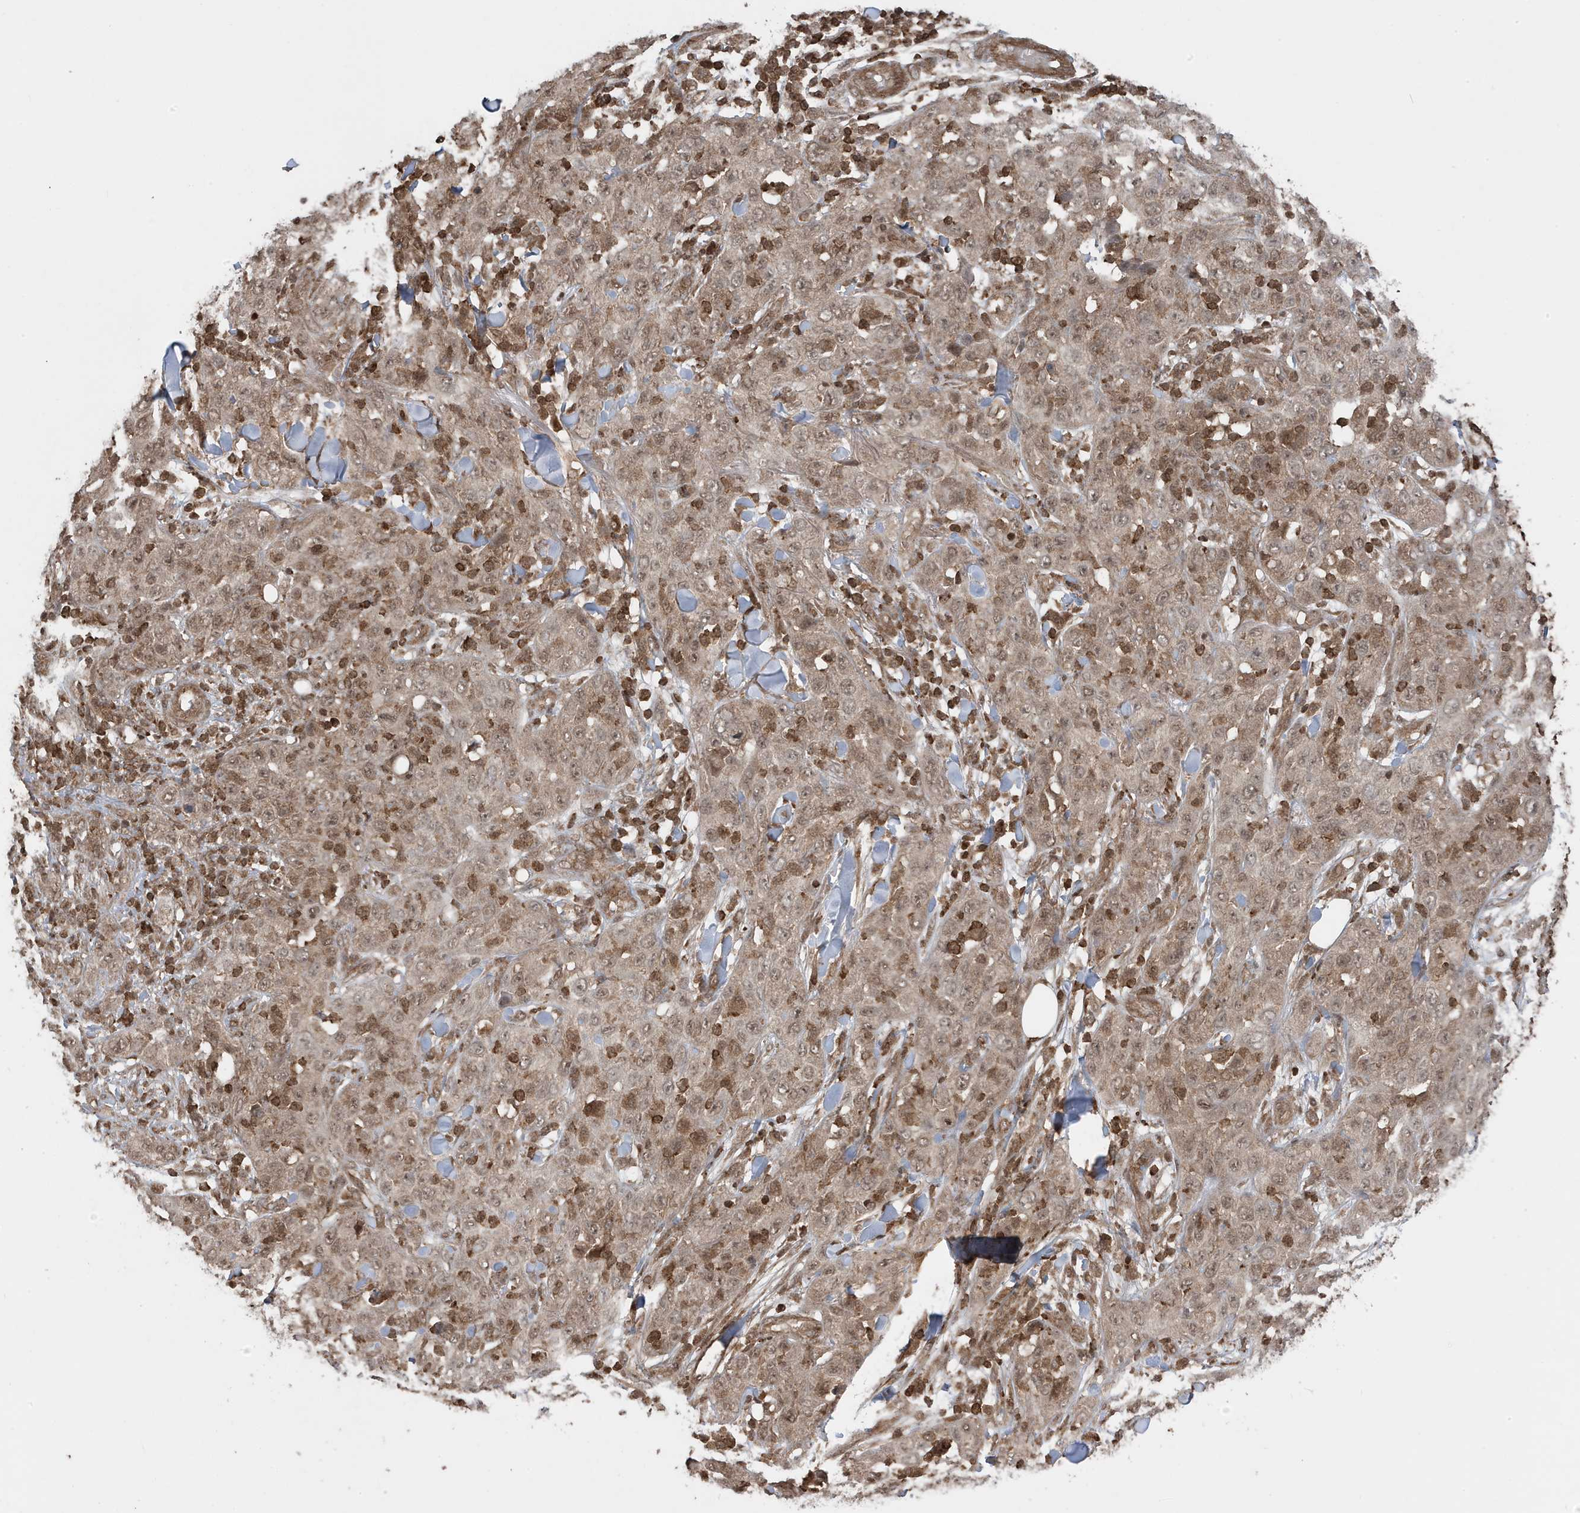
{"staining": {"intensity": "weak", "quantity": ">75%", "location": "nuclear"}, "tissue": "skin cancer", "cell_type": "Tumor cells", "image_type": "cancer", "snomed": [{"axis": "morphology", "description": "Squamous cell carcinoma, NOS"}, {"axis": "topography", "description": "Skin"}], "caption": "Immunohistochemistry photomicrograph of human skin squamous cell carcinoma stained for a protein (brown), which exhibits low levels of weak nuclear staining in approximately >75% of tumor cells.", "gene": "ASAP1", "patient": {"sex": "female", "age": 88}}